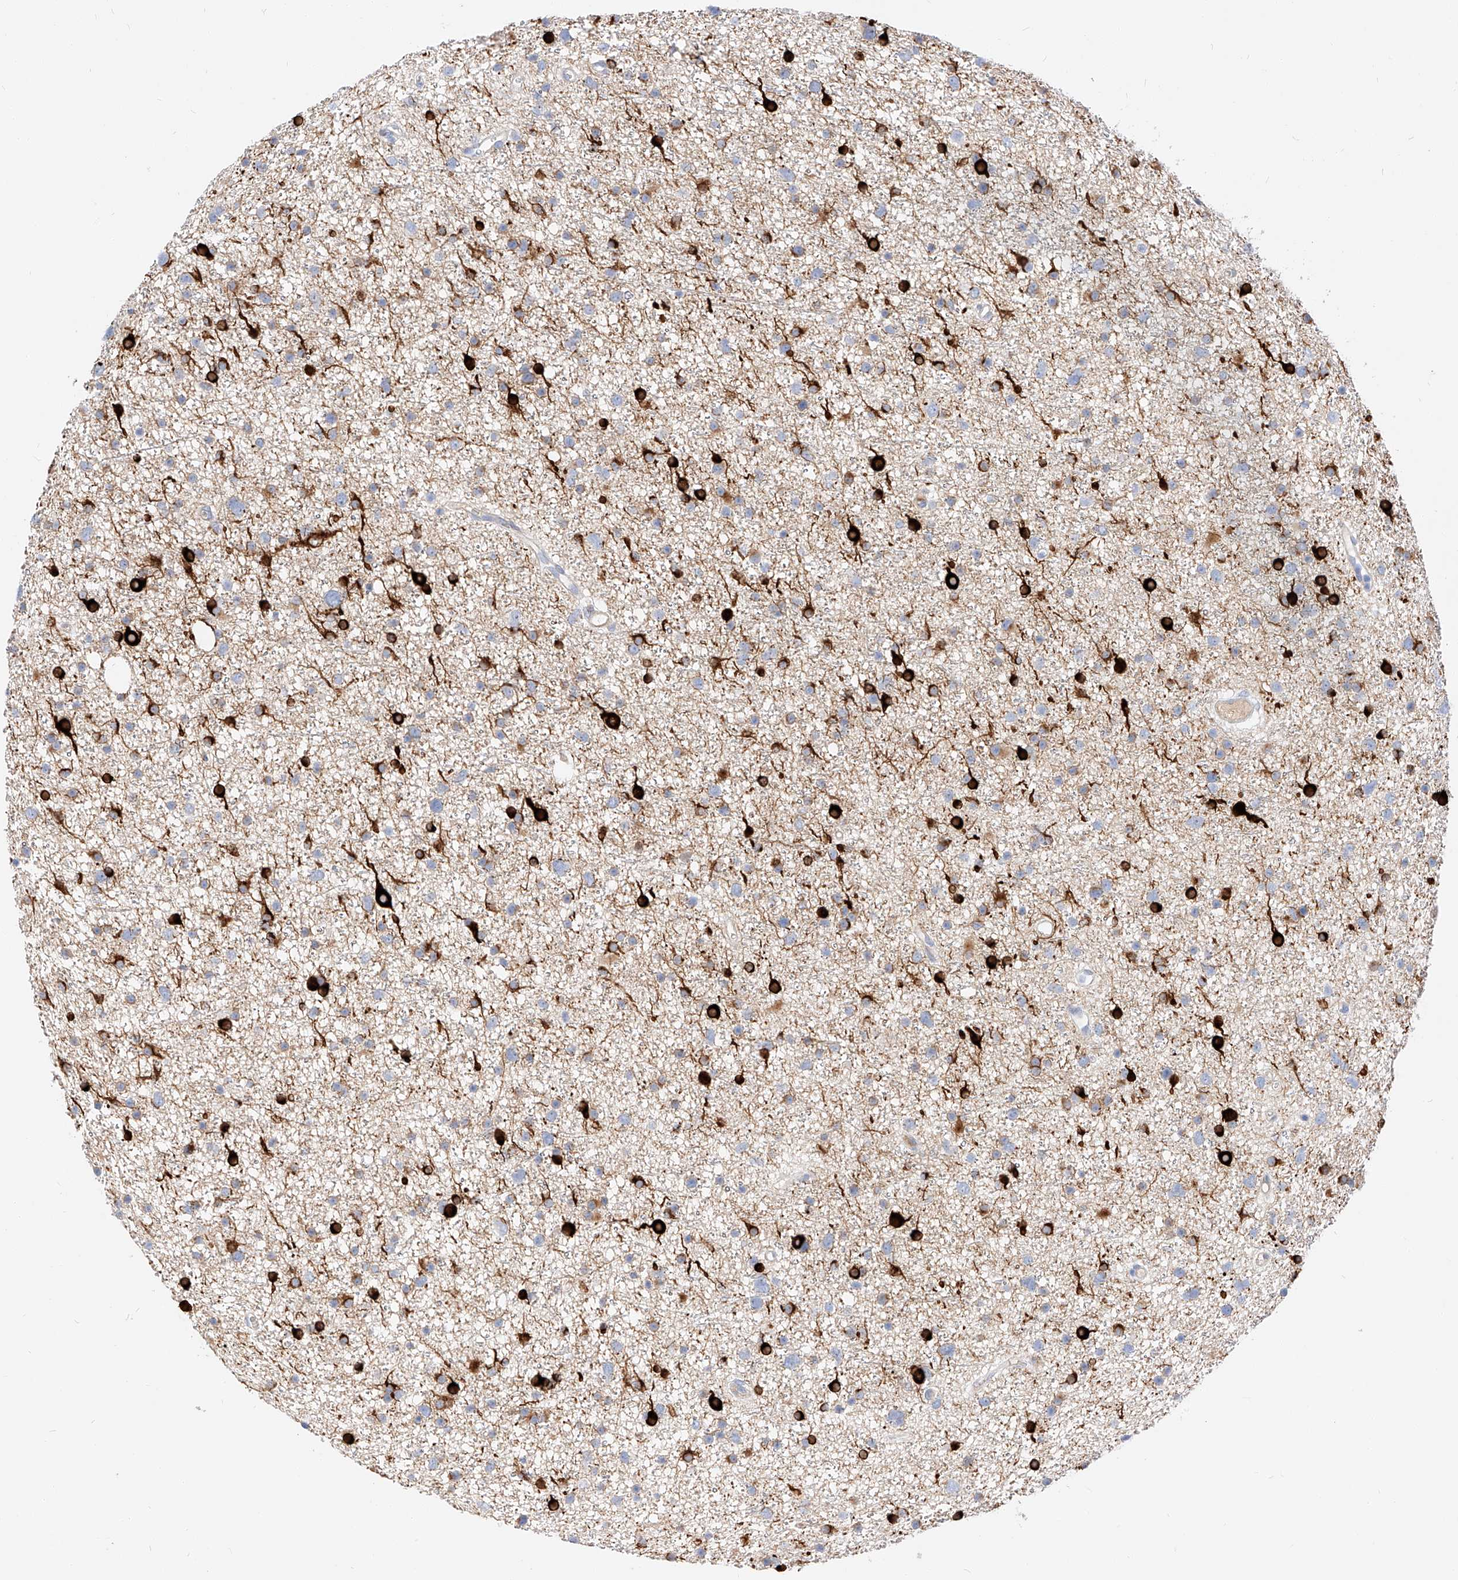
{"staining": {"intensity": "negative", "quantity": "none", "location": "none"}, "tissue": "glioma", "cell_type": "Tumor cells", "image_type": "cancer", "snomed": [{"axis": "morphology", "description": "Glioma, malignant, Low grade"}, {"axis": "topography", "description": "Cerebral cortex"}], "caption": "Glioma was stained to show a protein in brown. There is no significant expression in tumor cells.", "gene": "MAP7", "patient": {"sex": "female", "age": 39}}